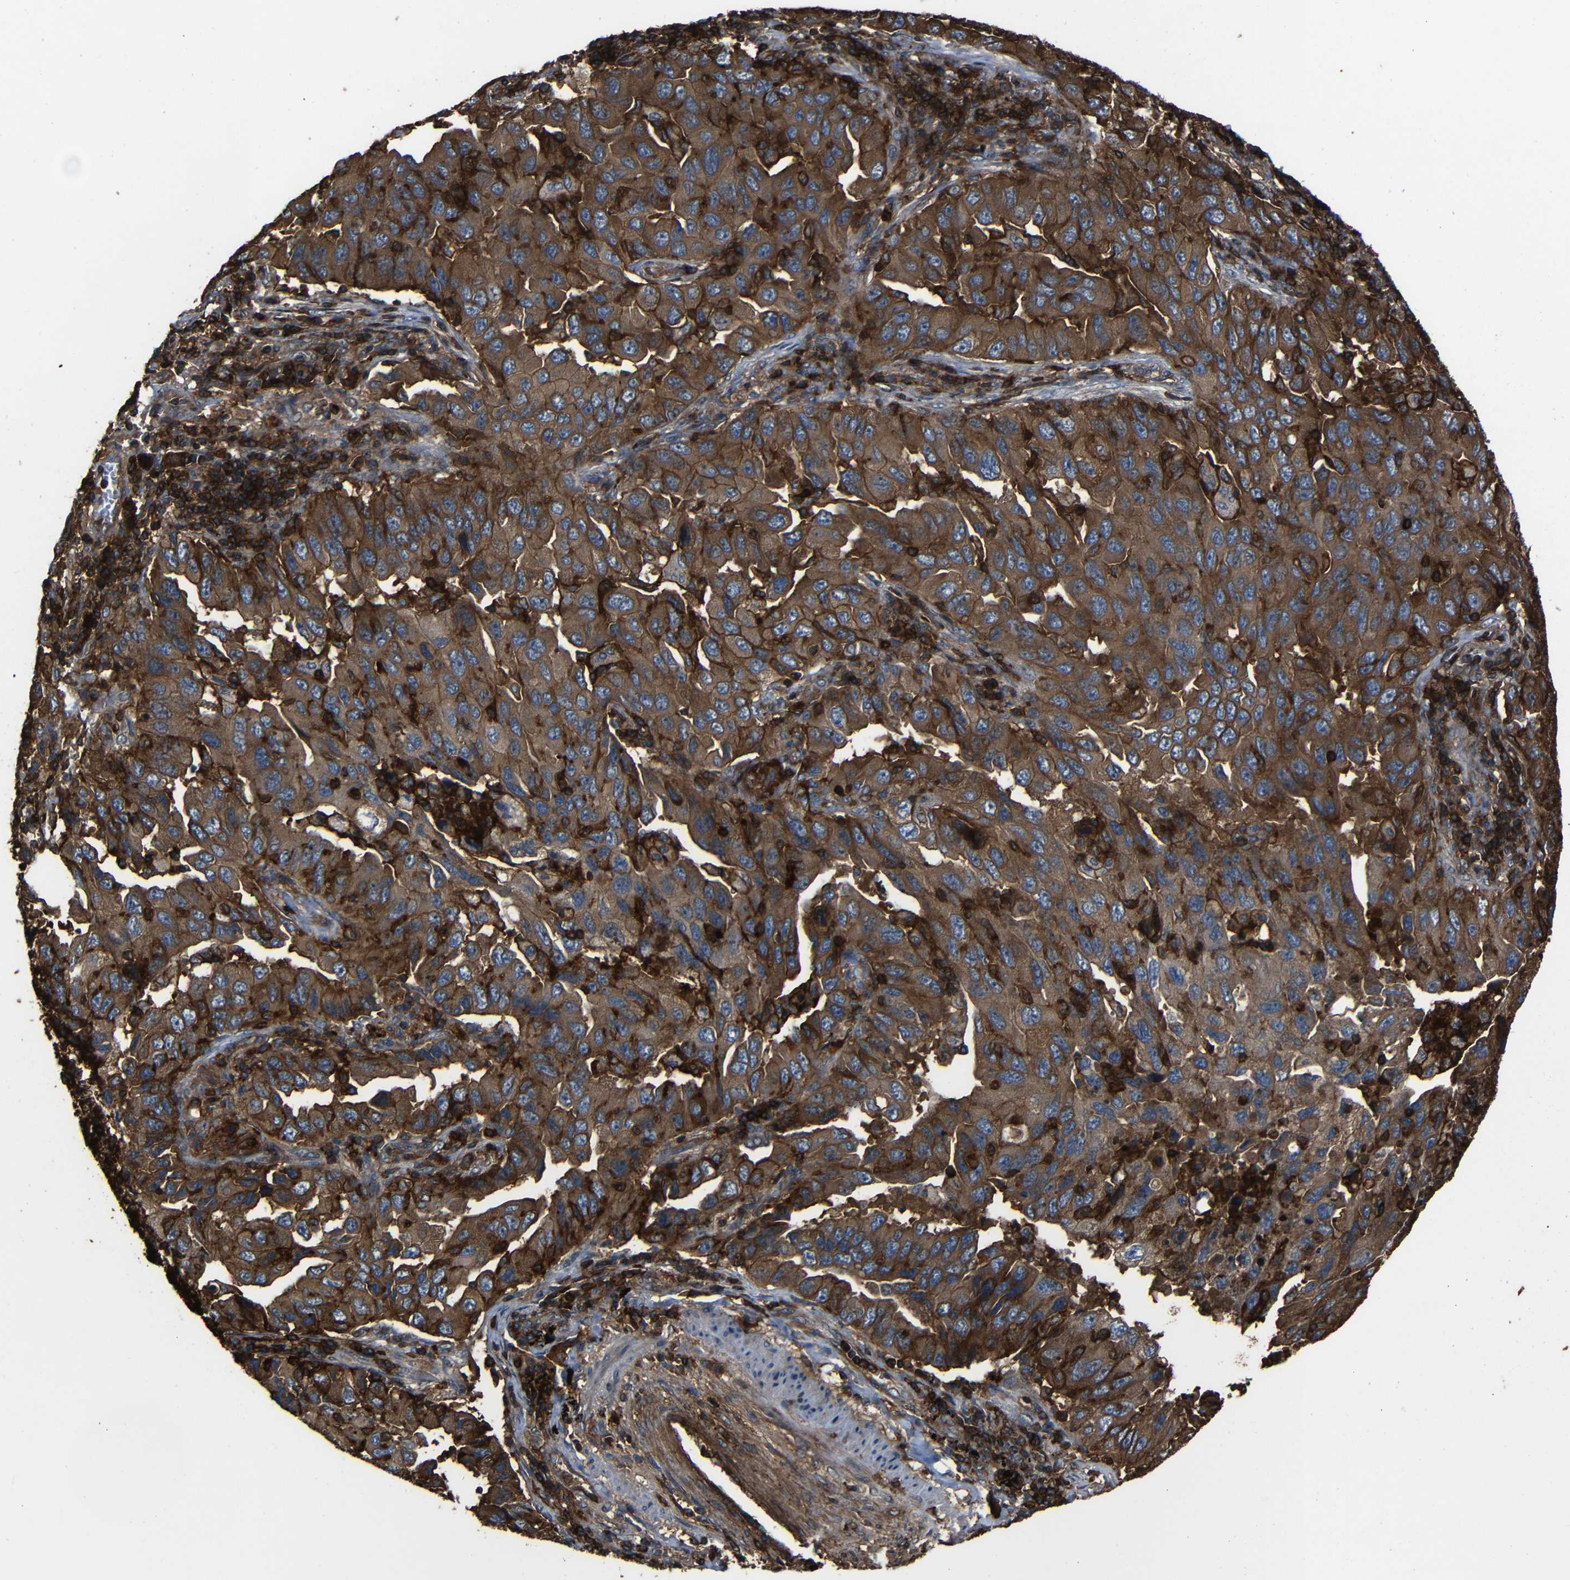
{"staining": {"intensity": "strong", "quantity": ">75%", "location": "cytoplasmic/membranous"}, "tissue": "lung cancer", "cell_type": "Tumor cells", "image_type": "cancer", "snomed": [{"axis": "morphology", "description": "Adenocarcinoma, NOS"}, {"axis": "topography", "description": "Lung"}], "caption": "Tumor cells exhibit high levels of strong cytoplasmic/membranous expression in about >75% of cells in lung cancer.", "gene": "ADGRE5", "patient": {"sex": "female", "age": 65}}